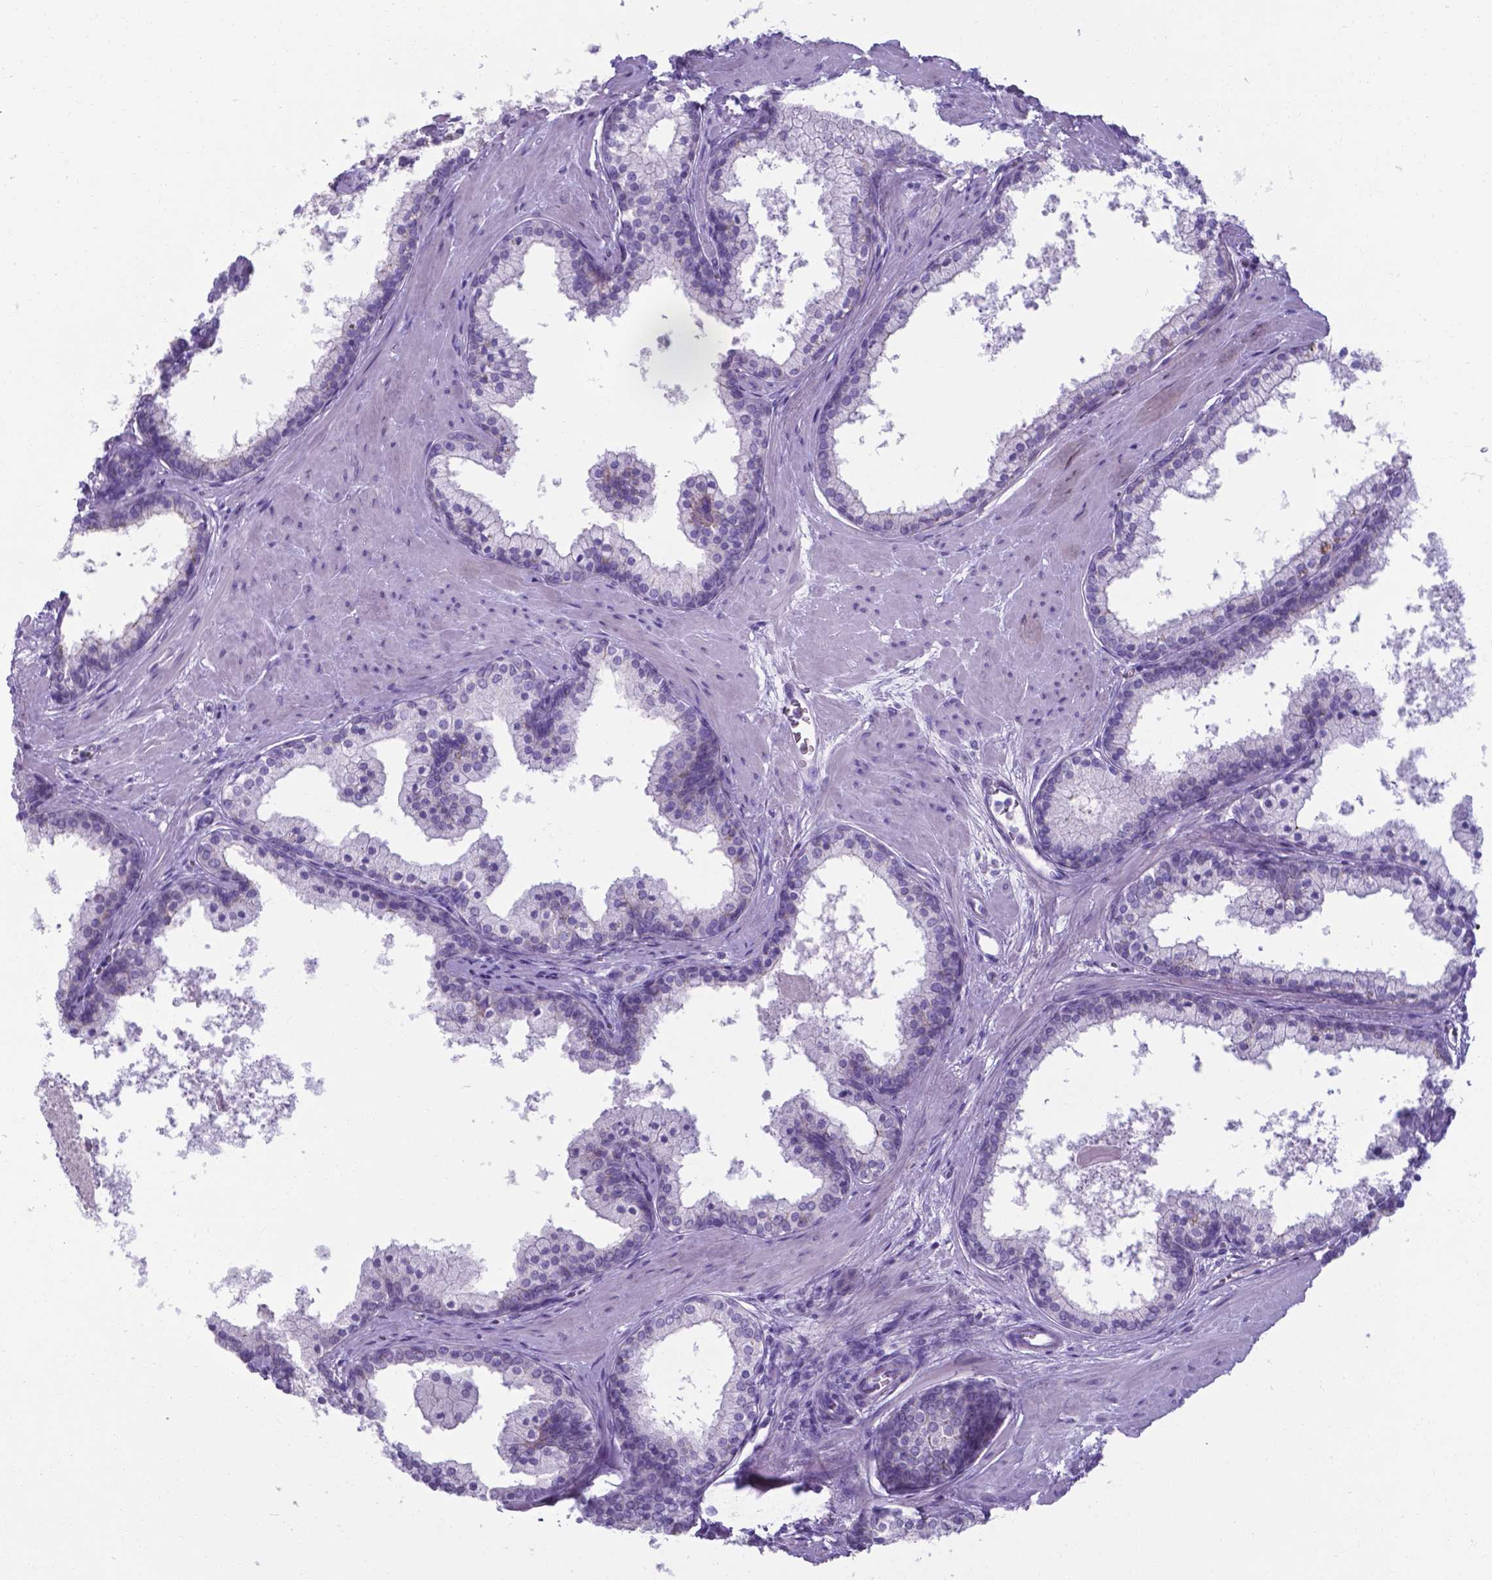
{"staining": {"intensity": "moderate", "quantity": "25%-75%", "location": "cytoplasmic/membranous"}, "tissue": "prostate", "cell_type": "Glandular cells", "image_type": "normal", "snomed": [{"axis": "morphology", "description": "Normal tissue, NOS"}, {"axis": "topography", "description": "Prostate"}], "caption": "The image displays staining of benign prostate, revealing moderate cytoplasmic/membranous protein positivity (brown color) within glandular cells. Immunohistochemistry stains the protein of interest in brown and the nuclei are stained blue.", "gene": "AP5B1", "patient": {"sex": "male", "age": 61}}